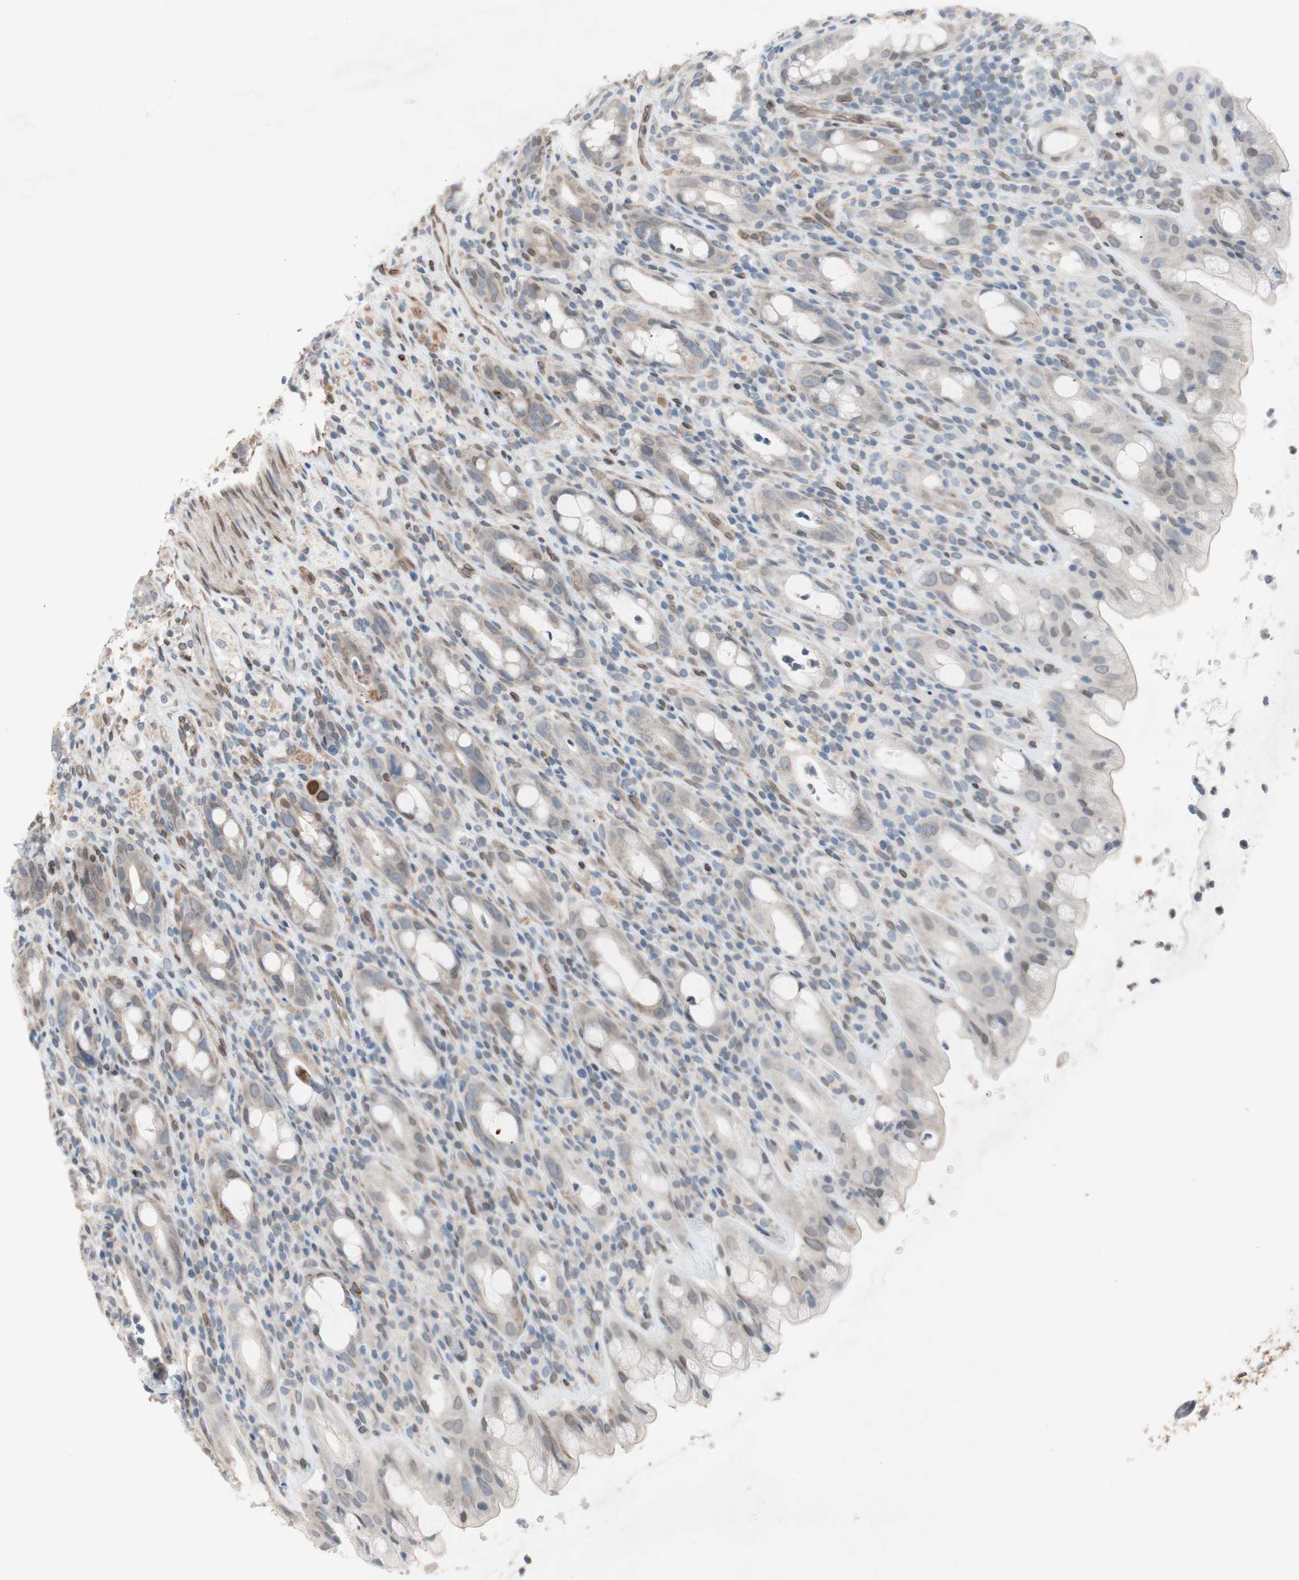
{"staining": {"intensity": "weak", "quantity": "25%-75%", "location": "cytoplasmic/membranous,nuclear"}, "tissue": "rectum", "cell_type": "Glandular cells", "image_type": "normal", "snomed": [{"axis": "morphology", "description": "Normal tissue, NOS"}, {"axis": "topography", "description": "Rectum"}], "caption": "Glandular cells demonstrate low levels of weak cytoplasmic/membranous,nuclear staining in about 25%-75% of cells in benign rectum.", "gene": "ARNT2", "patient": {"sex": "male", "age": 44}}